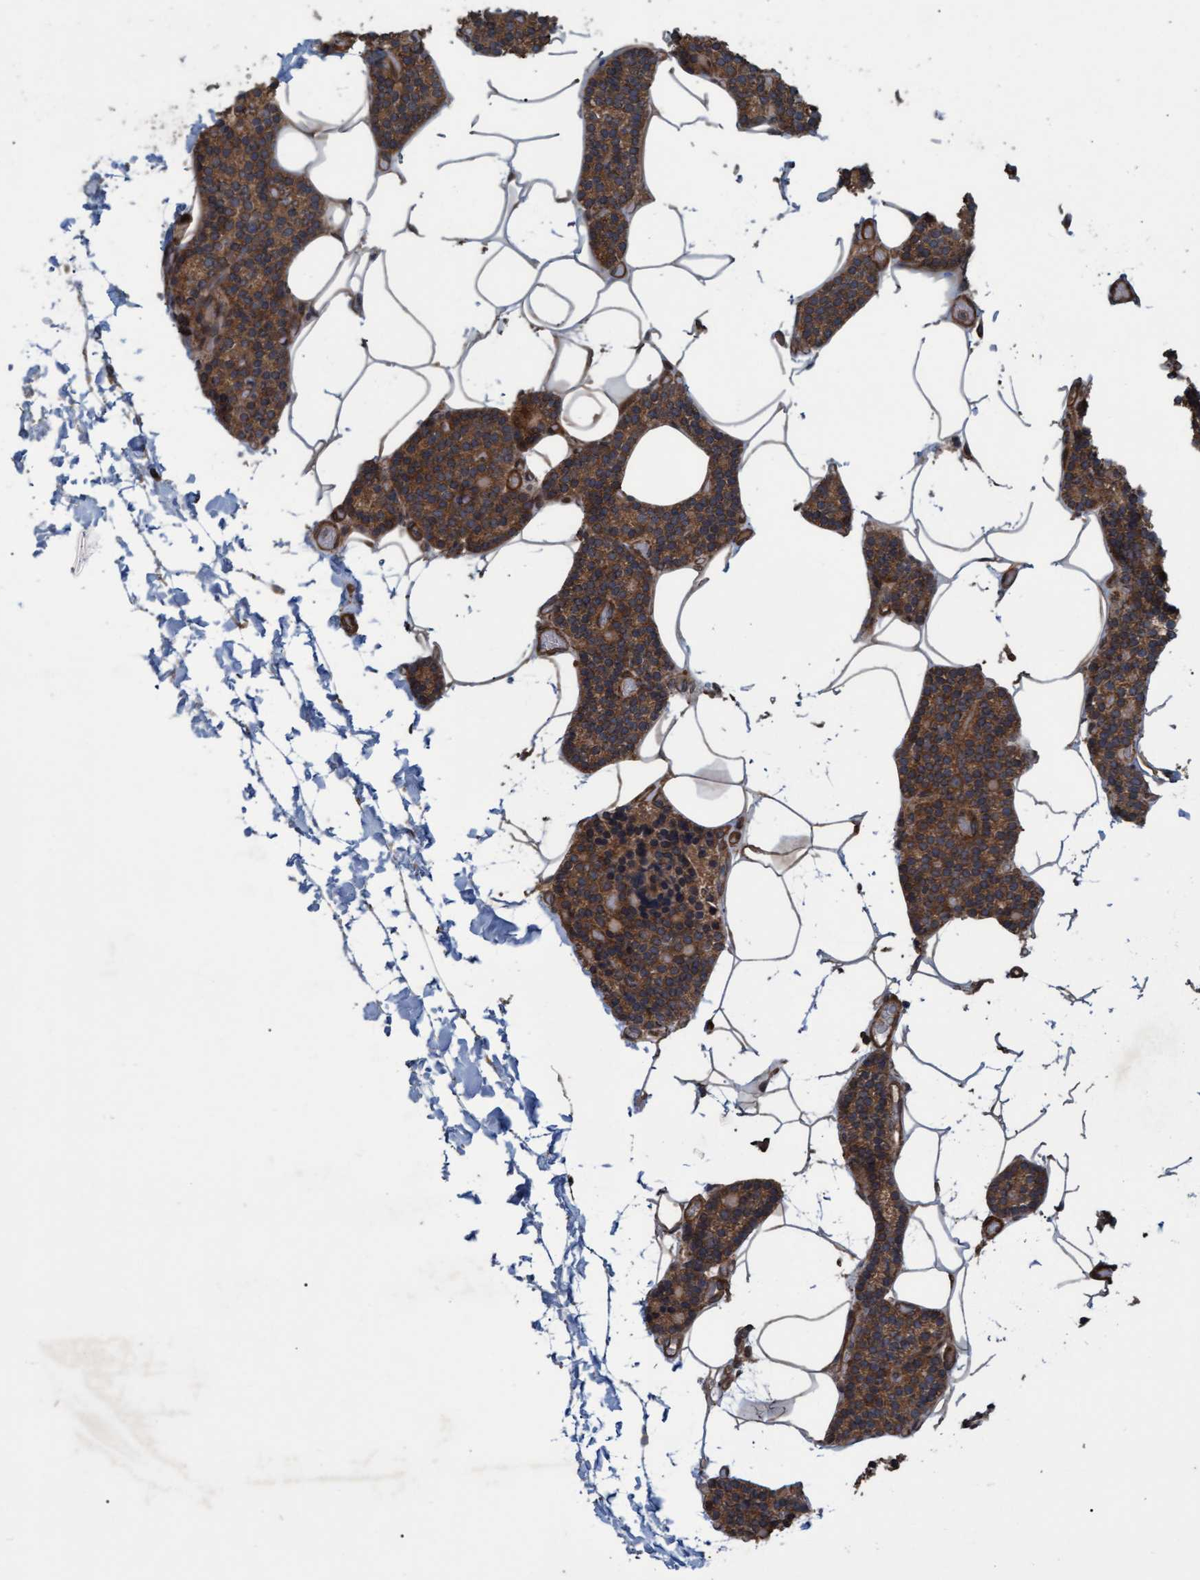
{"staining": {"intensity": "moderate", "quantity": ">75%", "location": "cytoplasmic/membranous"}, "tissue": "parathyroid gland", "cell_type": "Glandular cells", "image_type": "normal", "snomed": [{"axis": "morphology", "description": "Normal tissue, NOS"}, {"axis": "topography", "description": "Parathyroid gland"}], "caption": "A medium amount of moderate cytoplasmic/membranous expression is identified in about >75% of glandular cells in benign parathyroid gland. (DAB (3,3'-diaminobenzidine) = brown stain, brightfield microscopy at high magnification).", "gene": "GGT6", "patient": {"sex": "male", "age": 52}}